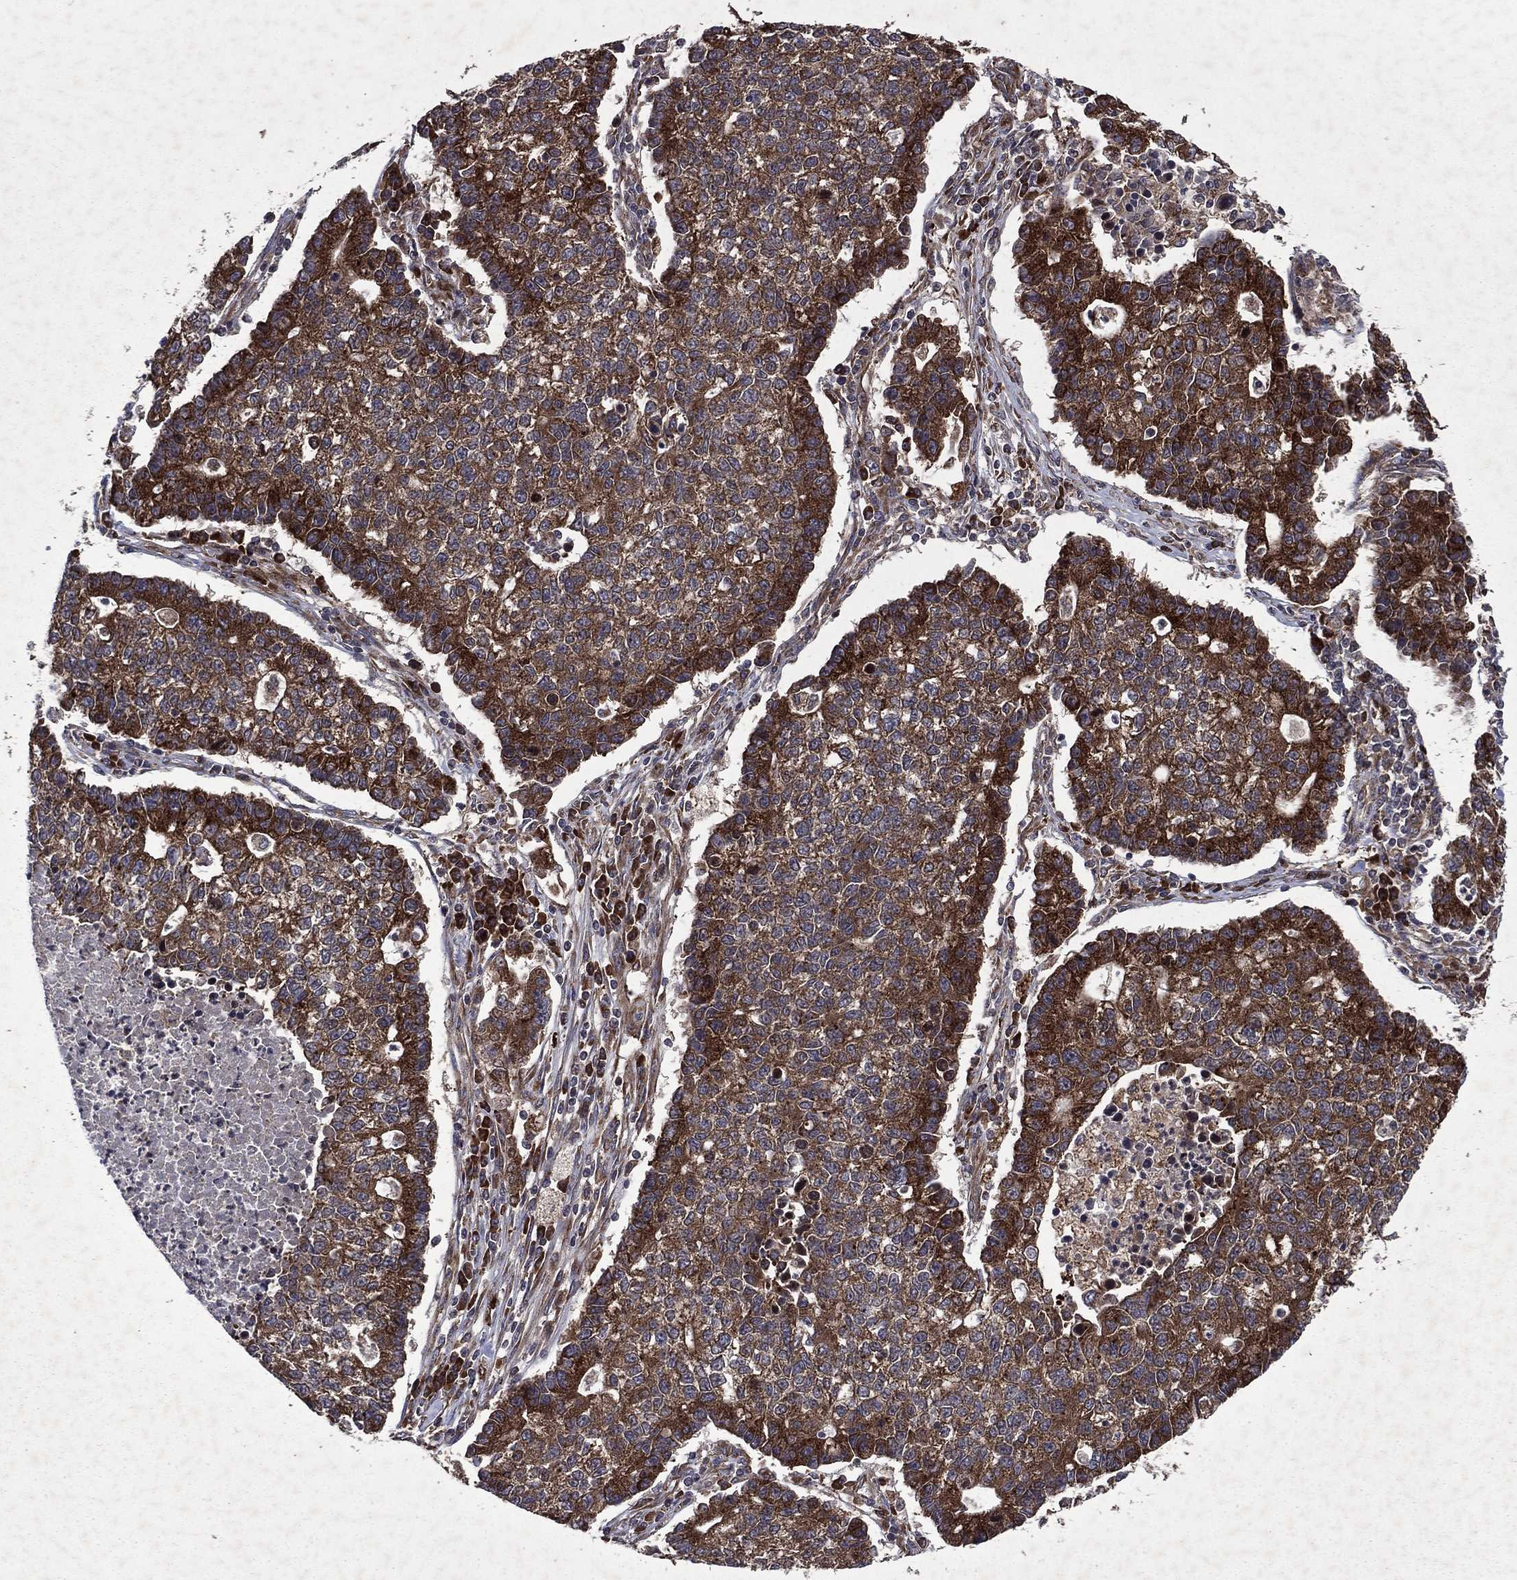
{"staining": {"intensity": "strong", "quantity": ">75%", "location": "cytoplasmic/membranous"}, "tissue": "lung cancer", "cell_type": "Tumor cells", "image_type": "cancer", "snomed": [{"axis": "morphology", "description": "Adenocarcinoma, NOS"}, {"axis": "topography", "description": "Lung"}], "caption": "Protein analysis of lung cancer tissue displays strong cytoplasmic/membranous expression in approximately >75% of tumor cells. (DAB (3,3'-diaminobenzidine) IHC, brown staining for protein, blue staining for nuclei).", "gene": "EIF2B4", "patient": {"sex": "male", "age": 57}}